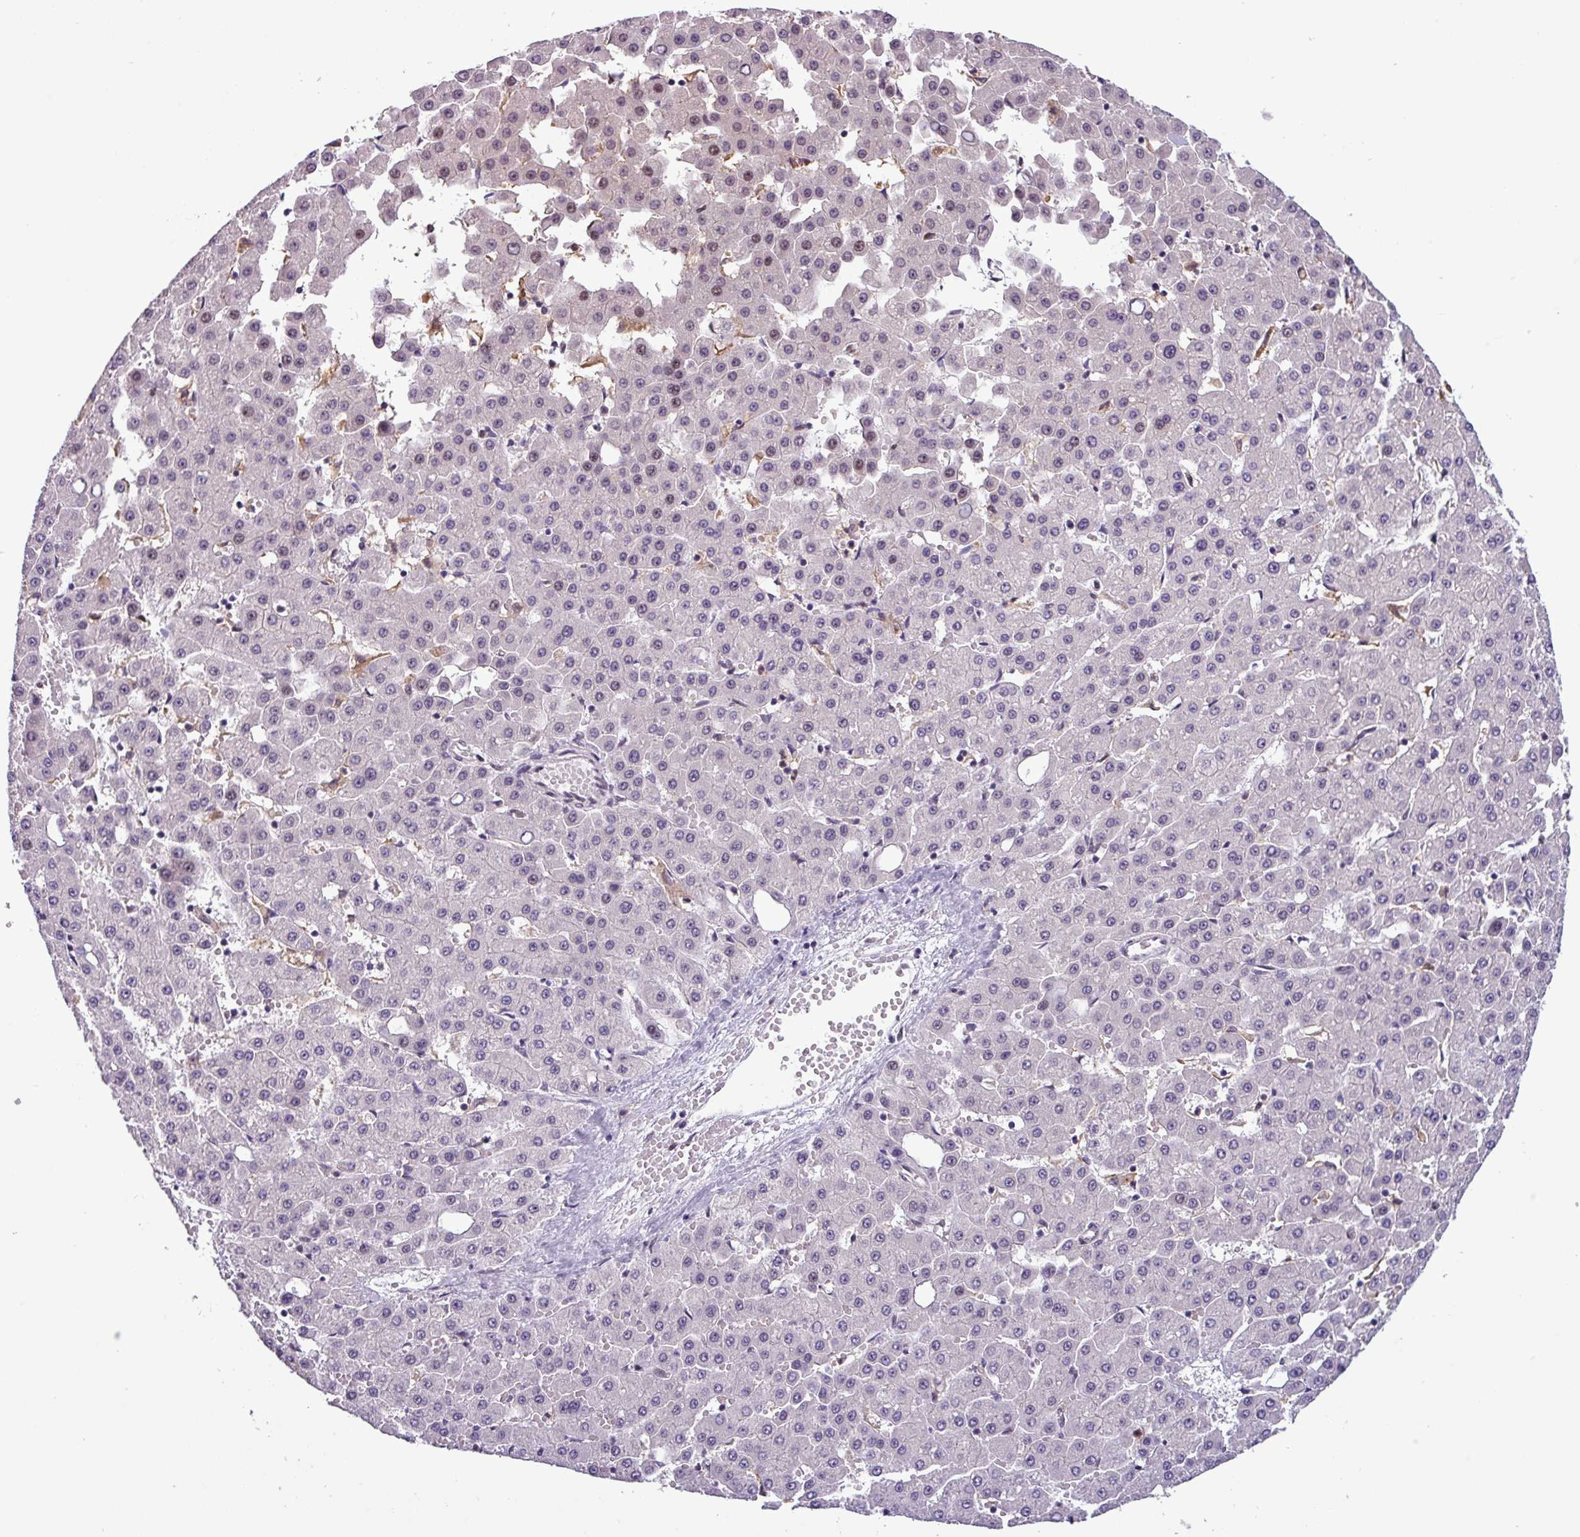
{"staining": {"intensity": "negative", "quantity": "none", "location": "none"}, "tissue": "liver cancer", "cell_type": "Tumor cells", "image_type": "cancer", "snomed": [{"axis": "morphology", "description": "Carcinoma, Hepatocellular, NOS"}, {"axis": "topography", "description": "Liver"}], "caption": "An immunohistochemistry histopathology image of hepatocellular carcinoma (liver) is shown. There is no staining in tumor cells of hepatocellular carcinoma (liver).", "gene": "NPFFR1", "patient": {"sex": "male", "age": 47}}